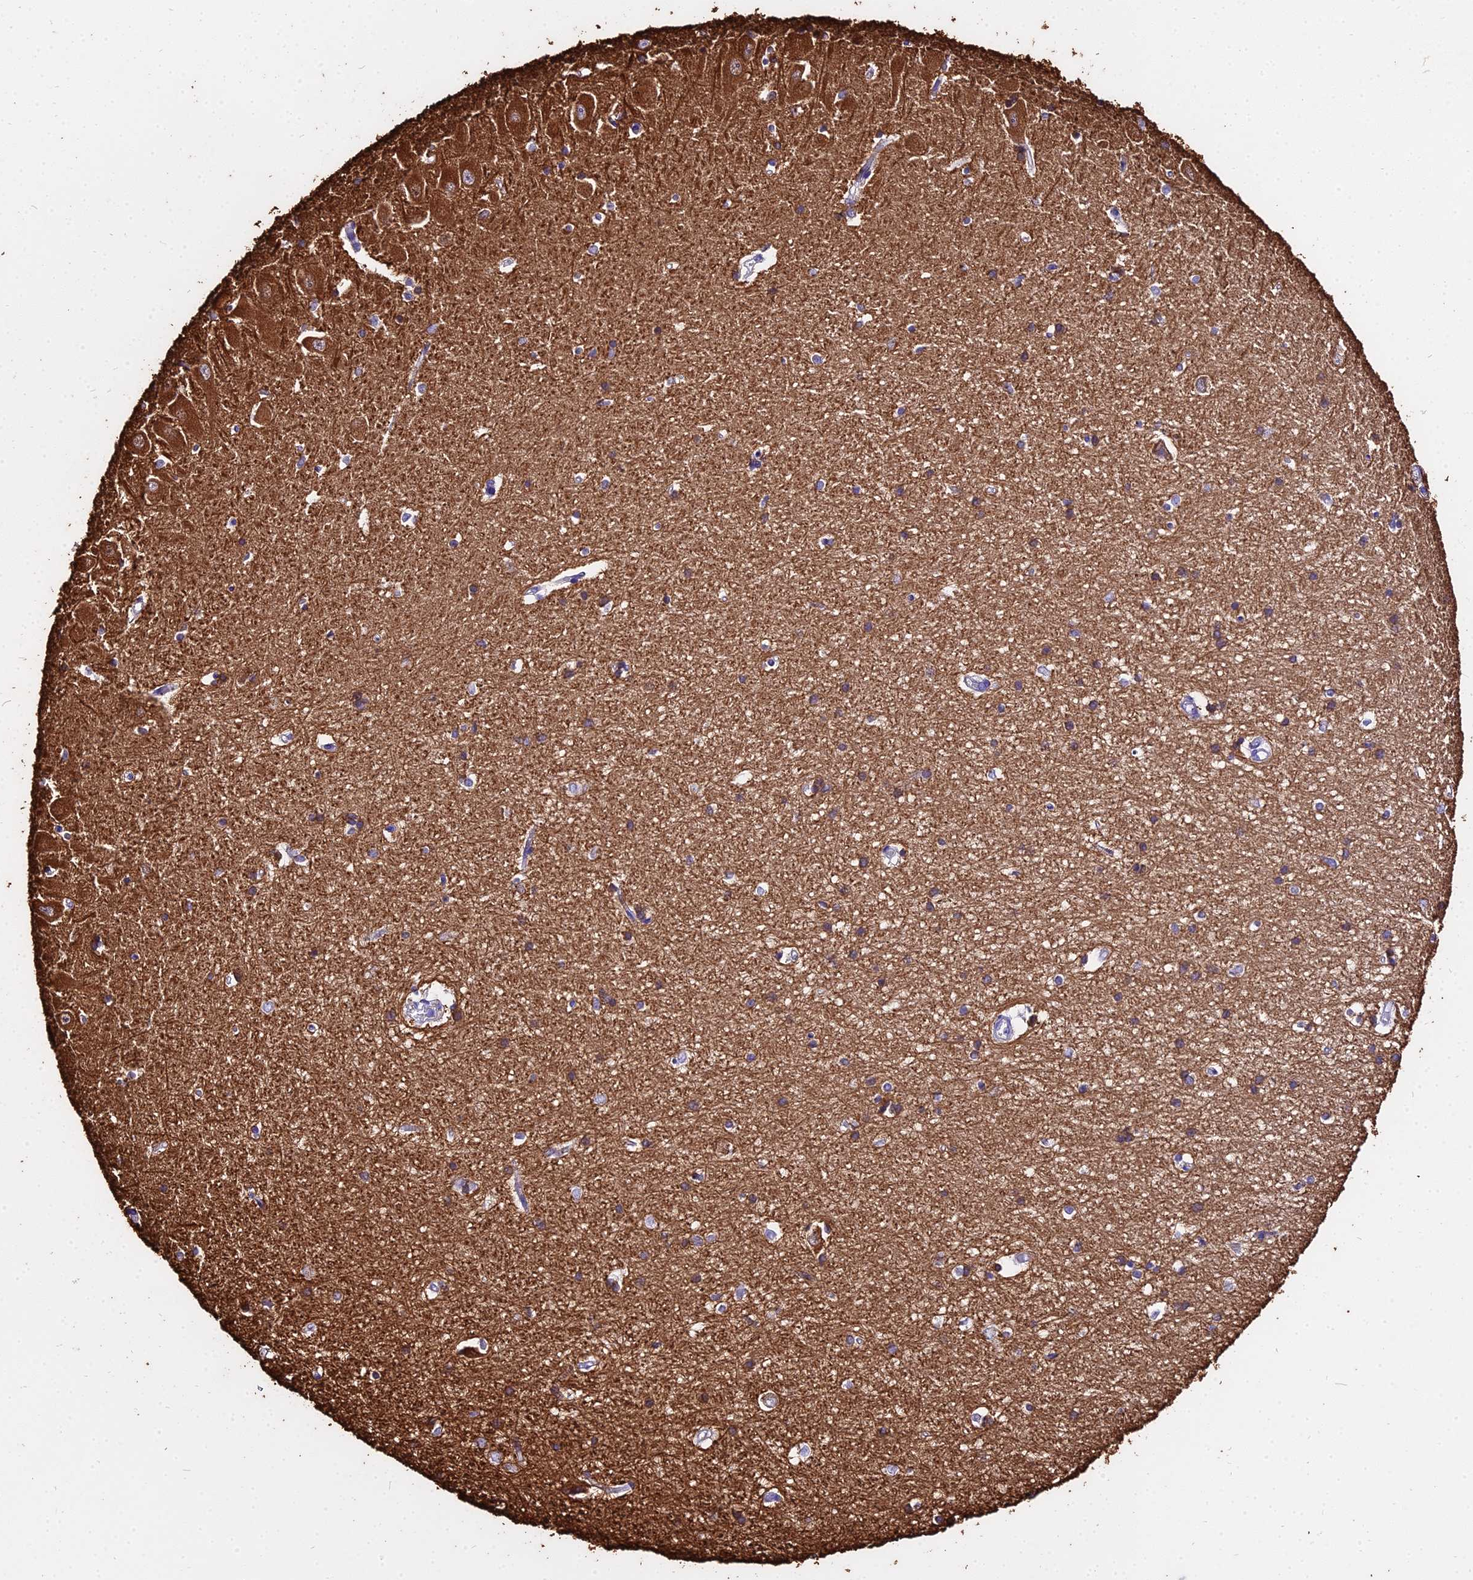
{"staining": {"intensity": "moderate", "quantity": ">75%", "location": "cytoplasmic/membranous"}, "tissue": "hippocampus", "cell_type": "Glial cells", "image_type": "normal", "snomed": [{"axis": "morphology", "description": "Normal tissue, NOS"}, {"axis": "topography", "description": "Hippocampus"}], "caption": "A brown stain highlights moderate cytoplasmic/membranous expression of a protein in glial cells of unremarkable hippocampus.", "gene": "TUBA1A", "patient": {"sex": "male", "age": 45}}